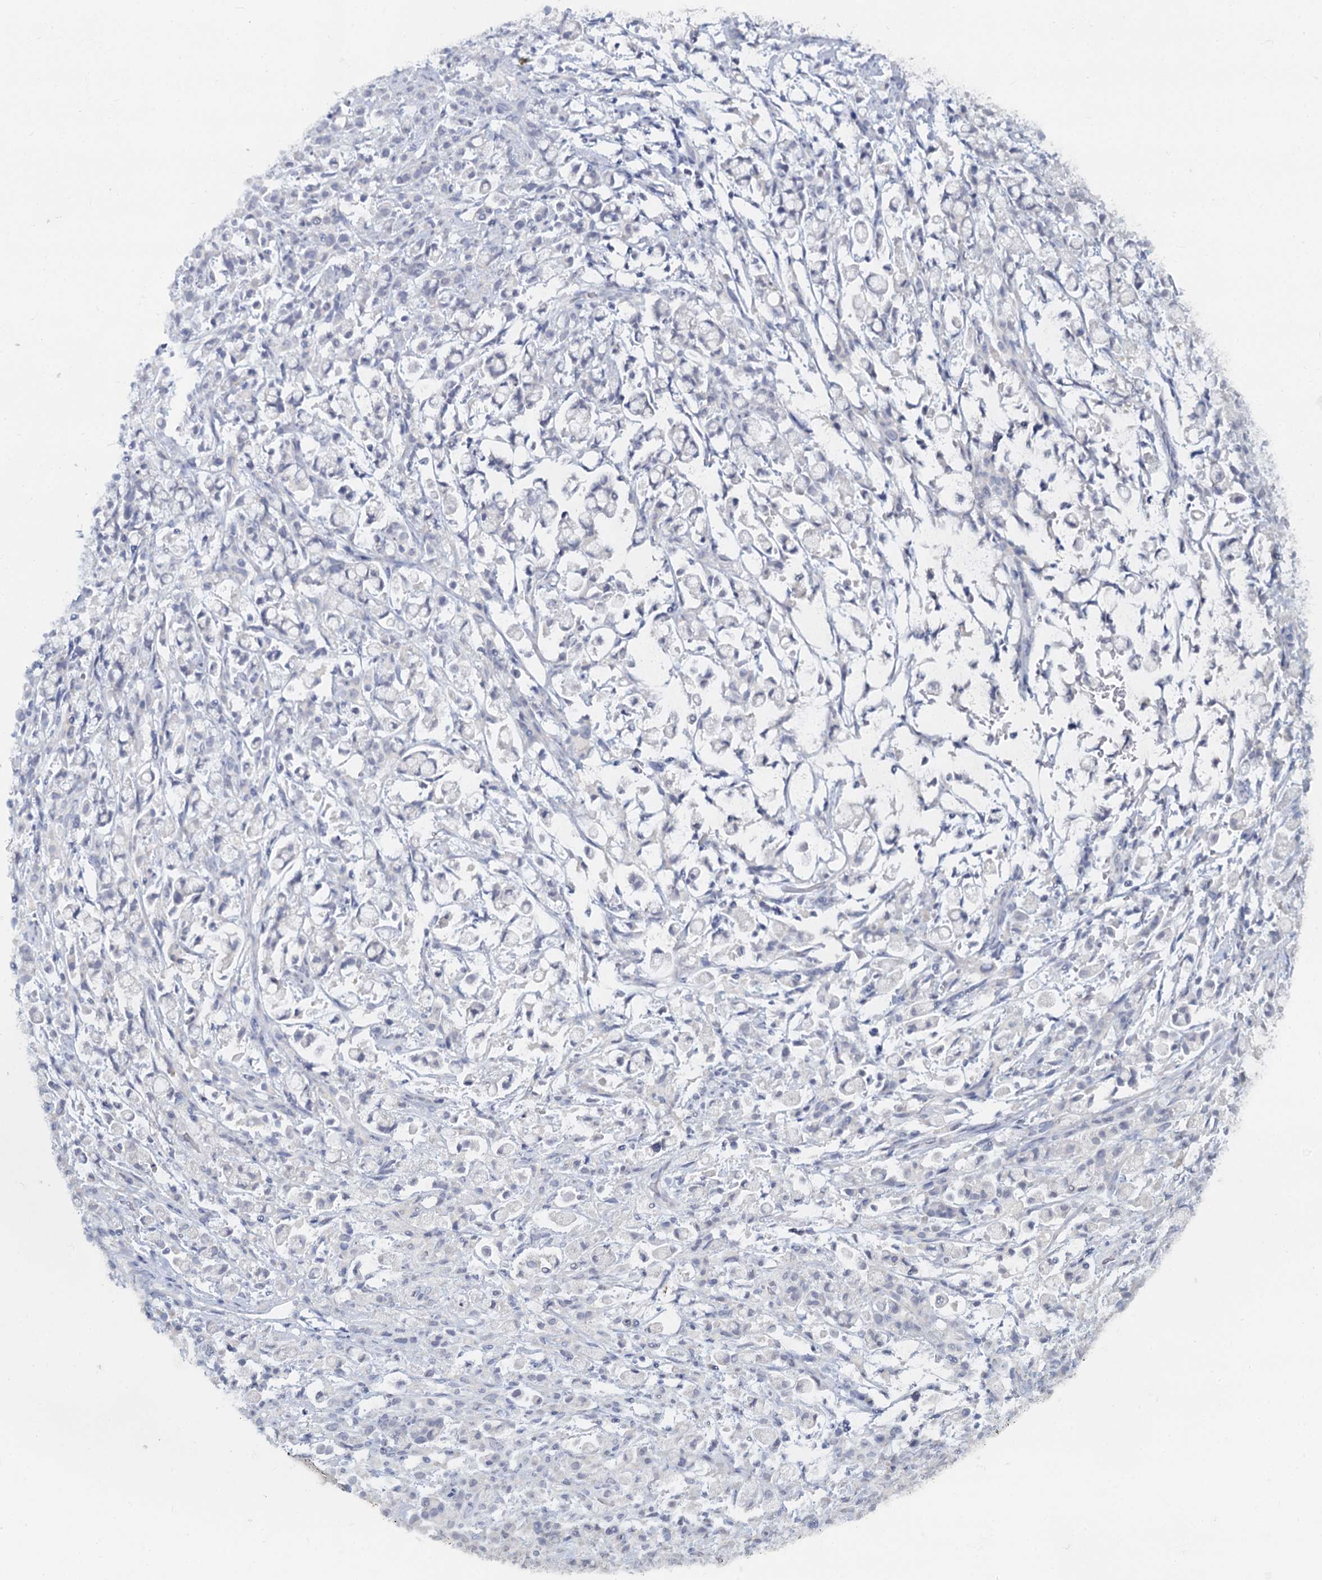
{"staining": {"intensity": "negative", "quantity": "none", "location": "none"}, "tissue": "stomach cancer", "cell_type": "Tumor cells", "image_type": "cancer", "snomed": [{"axis": "morphology", "description": "Adenocarcinoma, NOS"}, {"axis": "topography", "description": "Stomach"}], "caption": "An IHC image of stomach adenocarcinoma is shown. There is no staining in tumor cells of stomach adenocarcinoma. (DAB (3,3'-diaminobenzidine) immunohistochemistry (IHC) with hematoxylin counter stain).", "gene": "CHGA", "patient": {"sex": "female", "age": 60}}